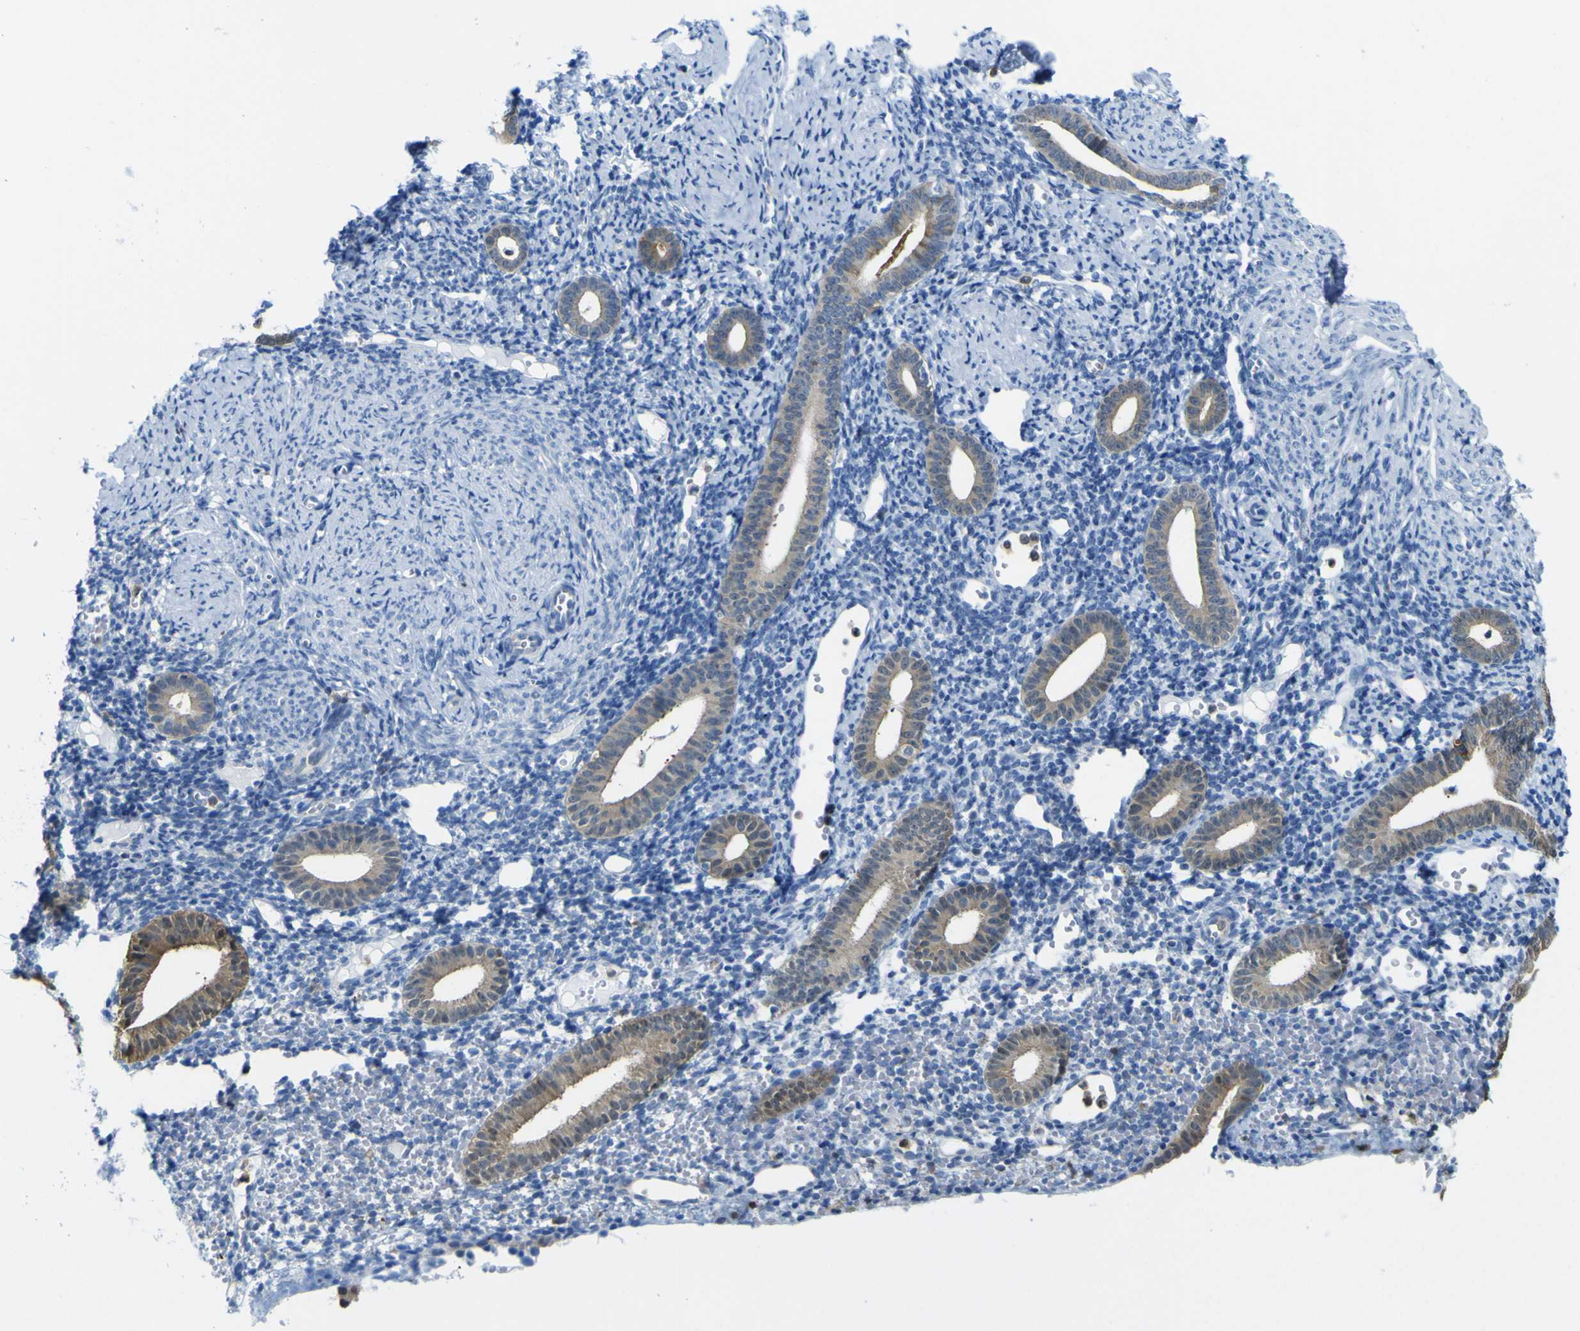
{"staining": {"intensity": "negative", "quantity": "none", "location": "none"}, "tissue": "endometrium", "cell_type": "Cells in endometrial stroma", "image_type": "normal", "snomed": [{"axis": "morphology", "description": "Normal tissue, NOS"}, {"axis": "topography", "description": "Endometrium"}], "caption": "Immunohistochemistry histopathology image of normal endometrium: endometrium stained with DAB (3,3'-diaminobenzidine) demonstrates no significant protein staining in cells in endometrial stroma. The staining is performed using DAB (3,3'-diaminobenzidine) brown chromogen with nuclei counter-stained in using hematoxylin.", "gene": "ABHD3", "patient": {"sex": "female", "age": 50}}